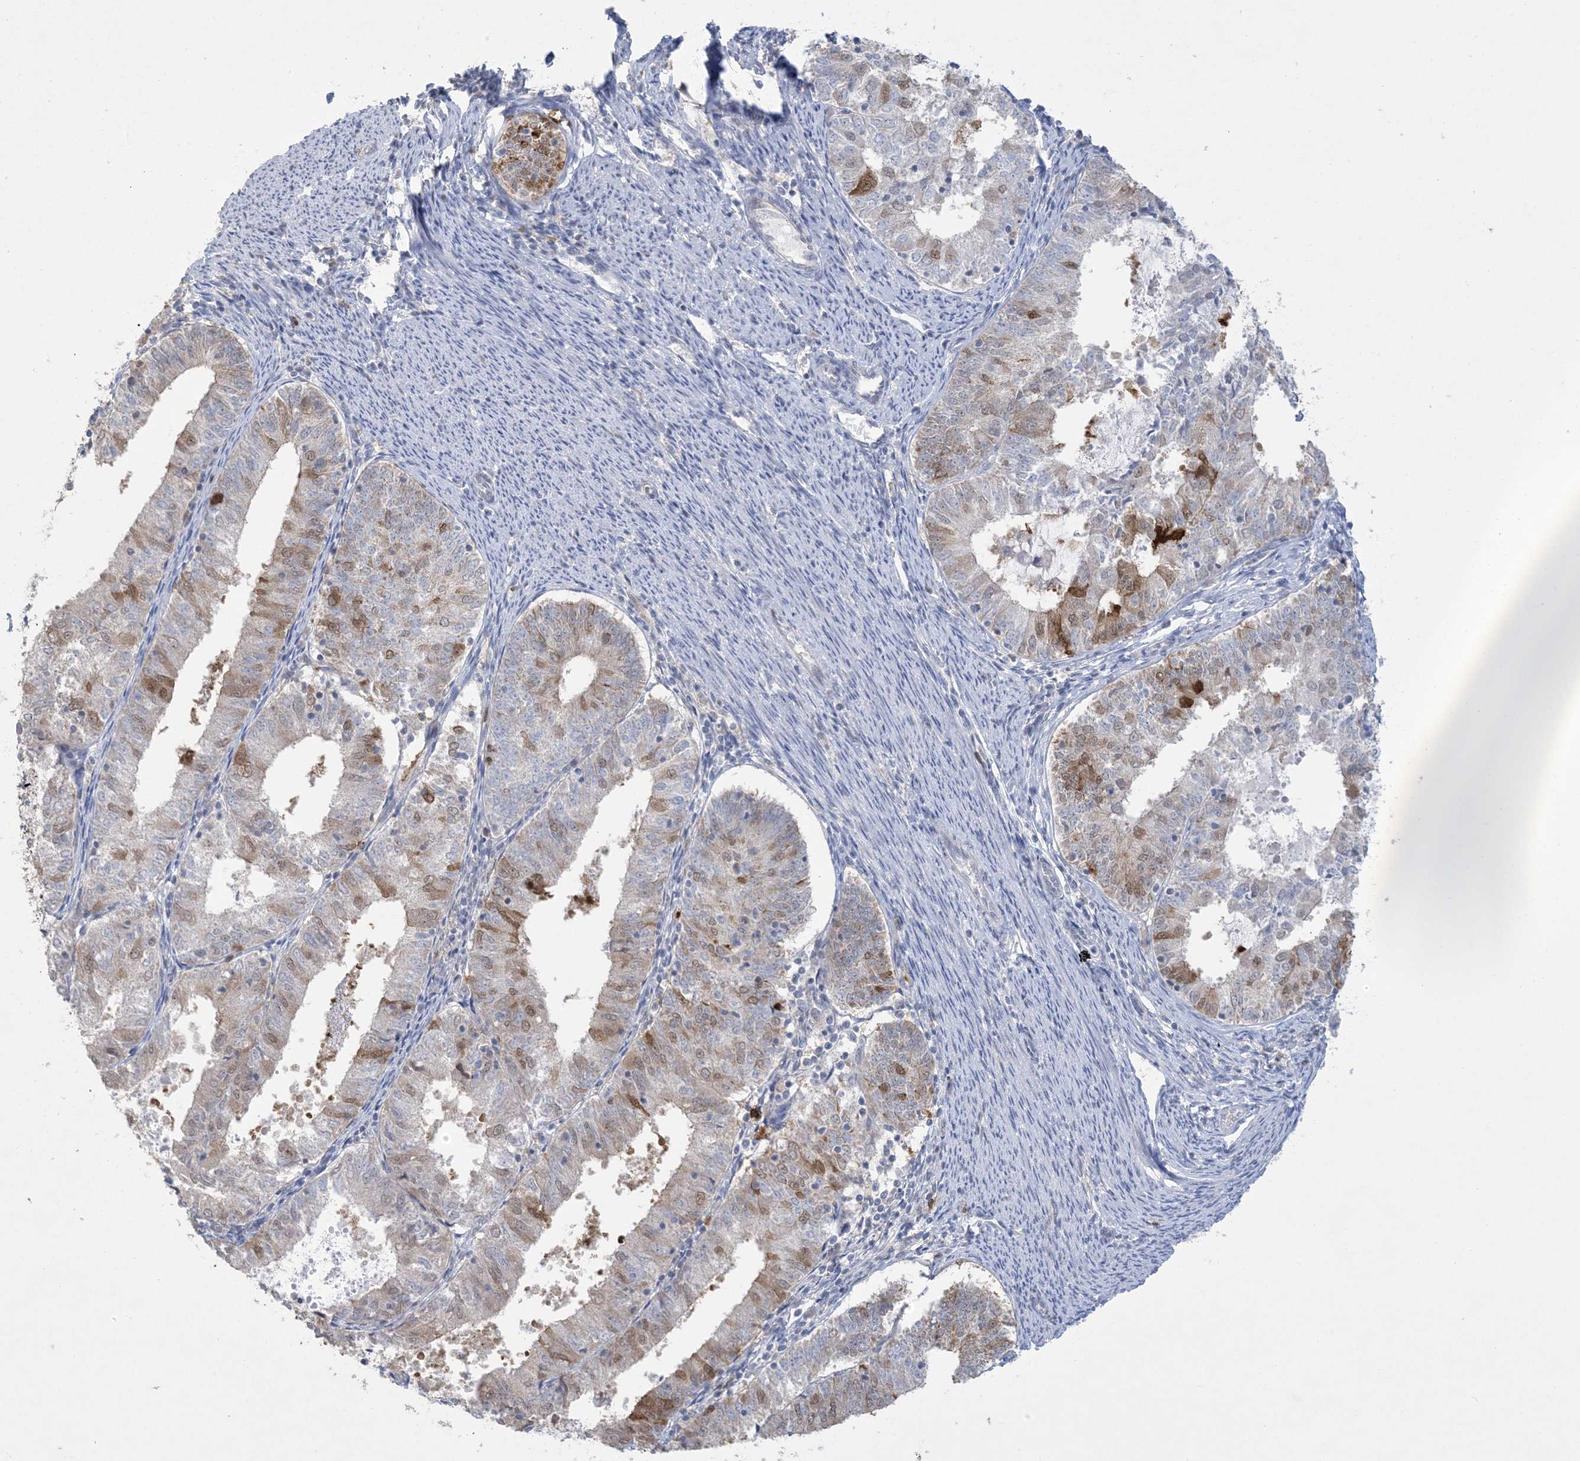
{"staining": {"intensity": "moderate", "quantity": "<25%", "location": "cytoplasmic/membranous,nuclear"}, "tissue": "endometrial cancer", "cell_type": "Tumor cells", "image_type": "cancer", "snomed": [{"axis": "morphology", "description": "Adenocarcinoma, NOS"}, {"axis": "topography", "description": "Endometrium"}], "caption": "This micrograph exhibits immunohistochemistry staining of human endometrial cancer, with low moderate cytoplasmic/membranous and nuclear staining in approximately <25% of tumor cells.", "gene": "HMGCS1", "patient": {"sex": "female", "age": 57}}